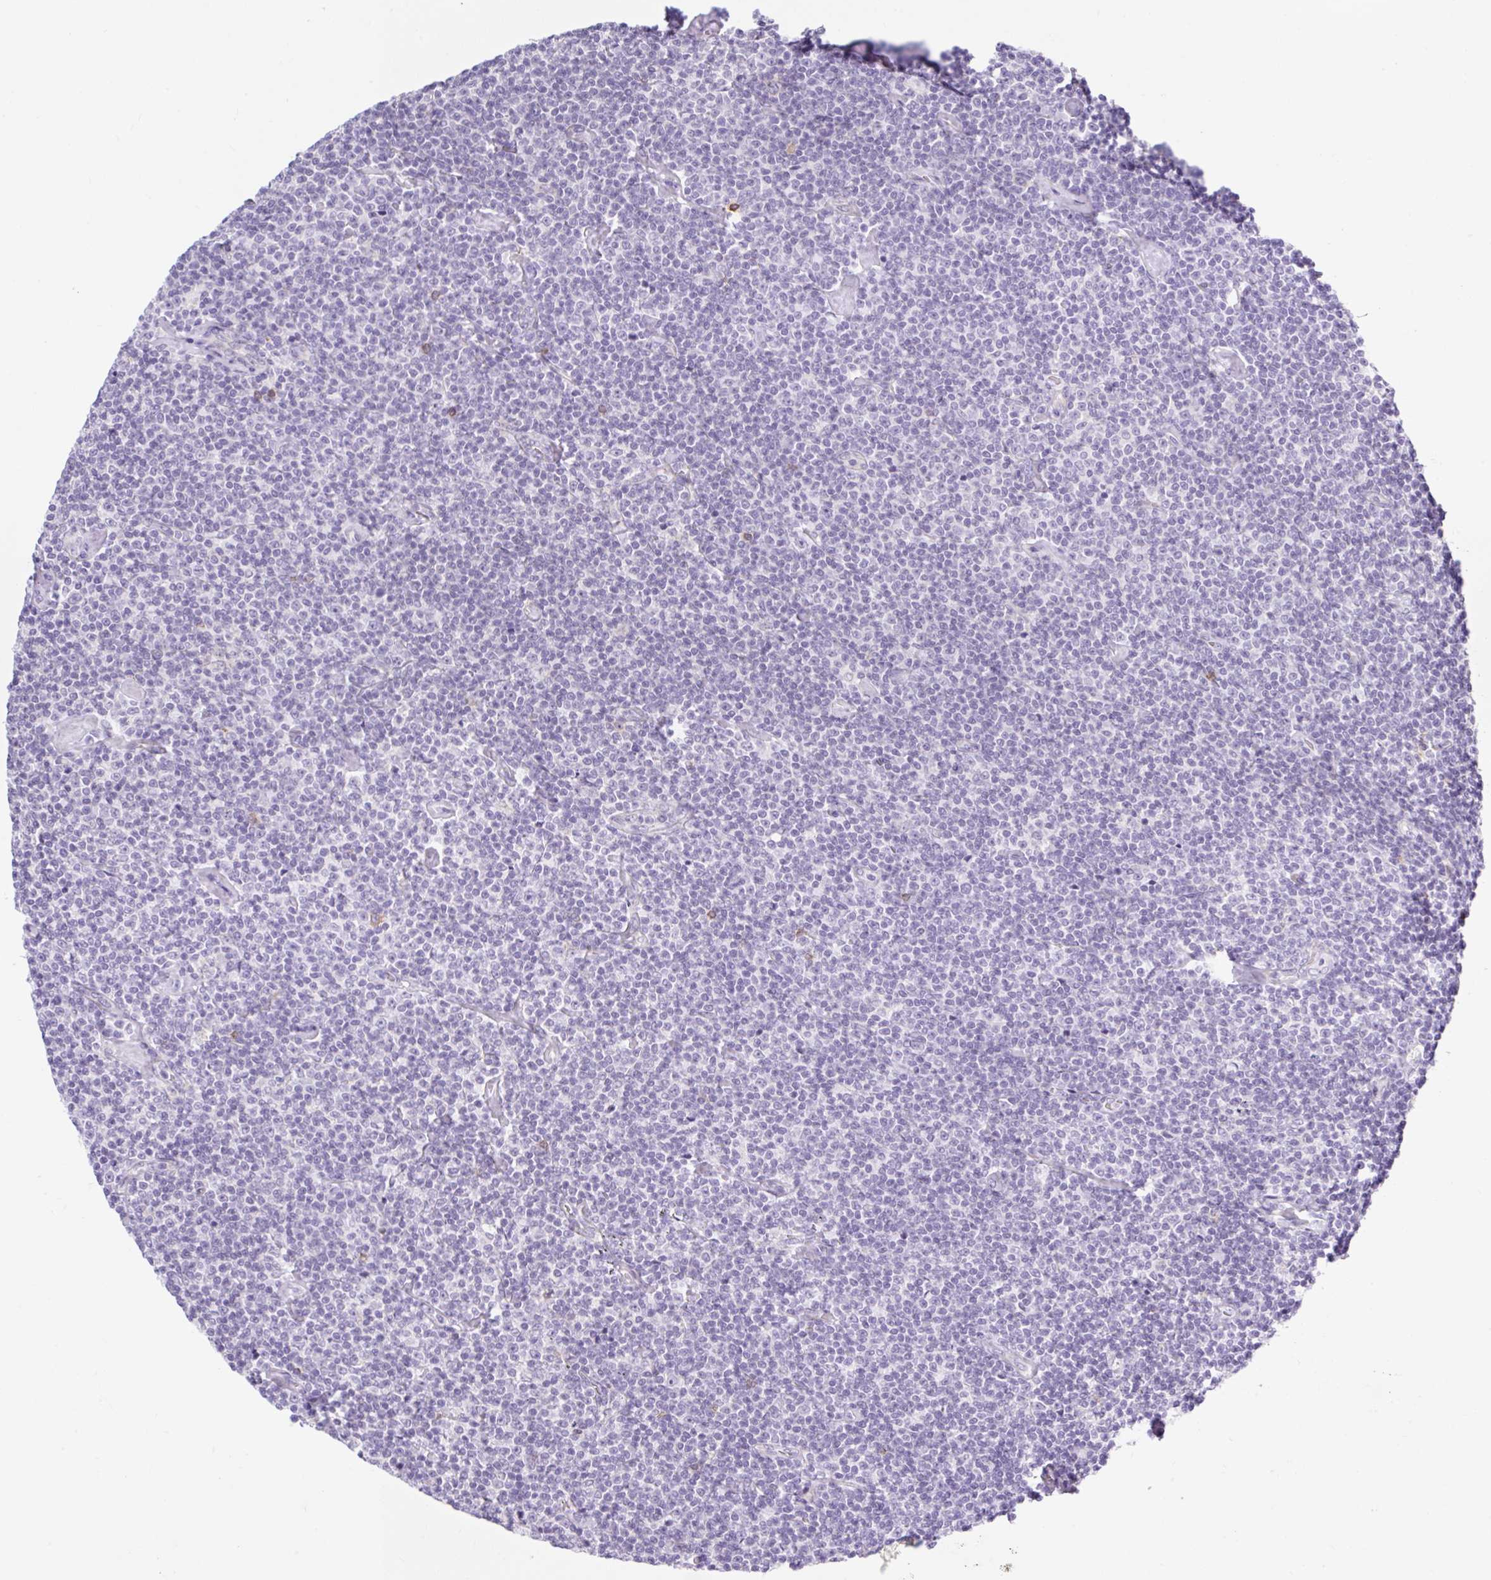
{"staining": {"intensity": "negative", "quantity": "none", "location": "none"}, "tissue": "lymphoma", "cell_type": "Tumor cells", "image_type": "cancer", "snomed": [{"axis": "morphology", "description": "Malignant lymphoma, non-Hodgkin's type, Low grade"}, {"axis": "topography", "description": "Lymph node"}], "caption": "This is a histopathology image of immunohistochemistry (IHC) staining of low-grade malignant lymphoma, non-Hodgkin's type, which shows no positivity in tumor cells.", "gene": "BCAS1", "patient": {"sex": "male", "age": 81}}